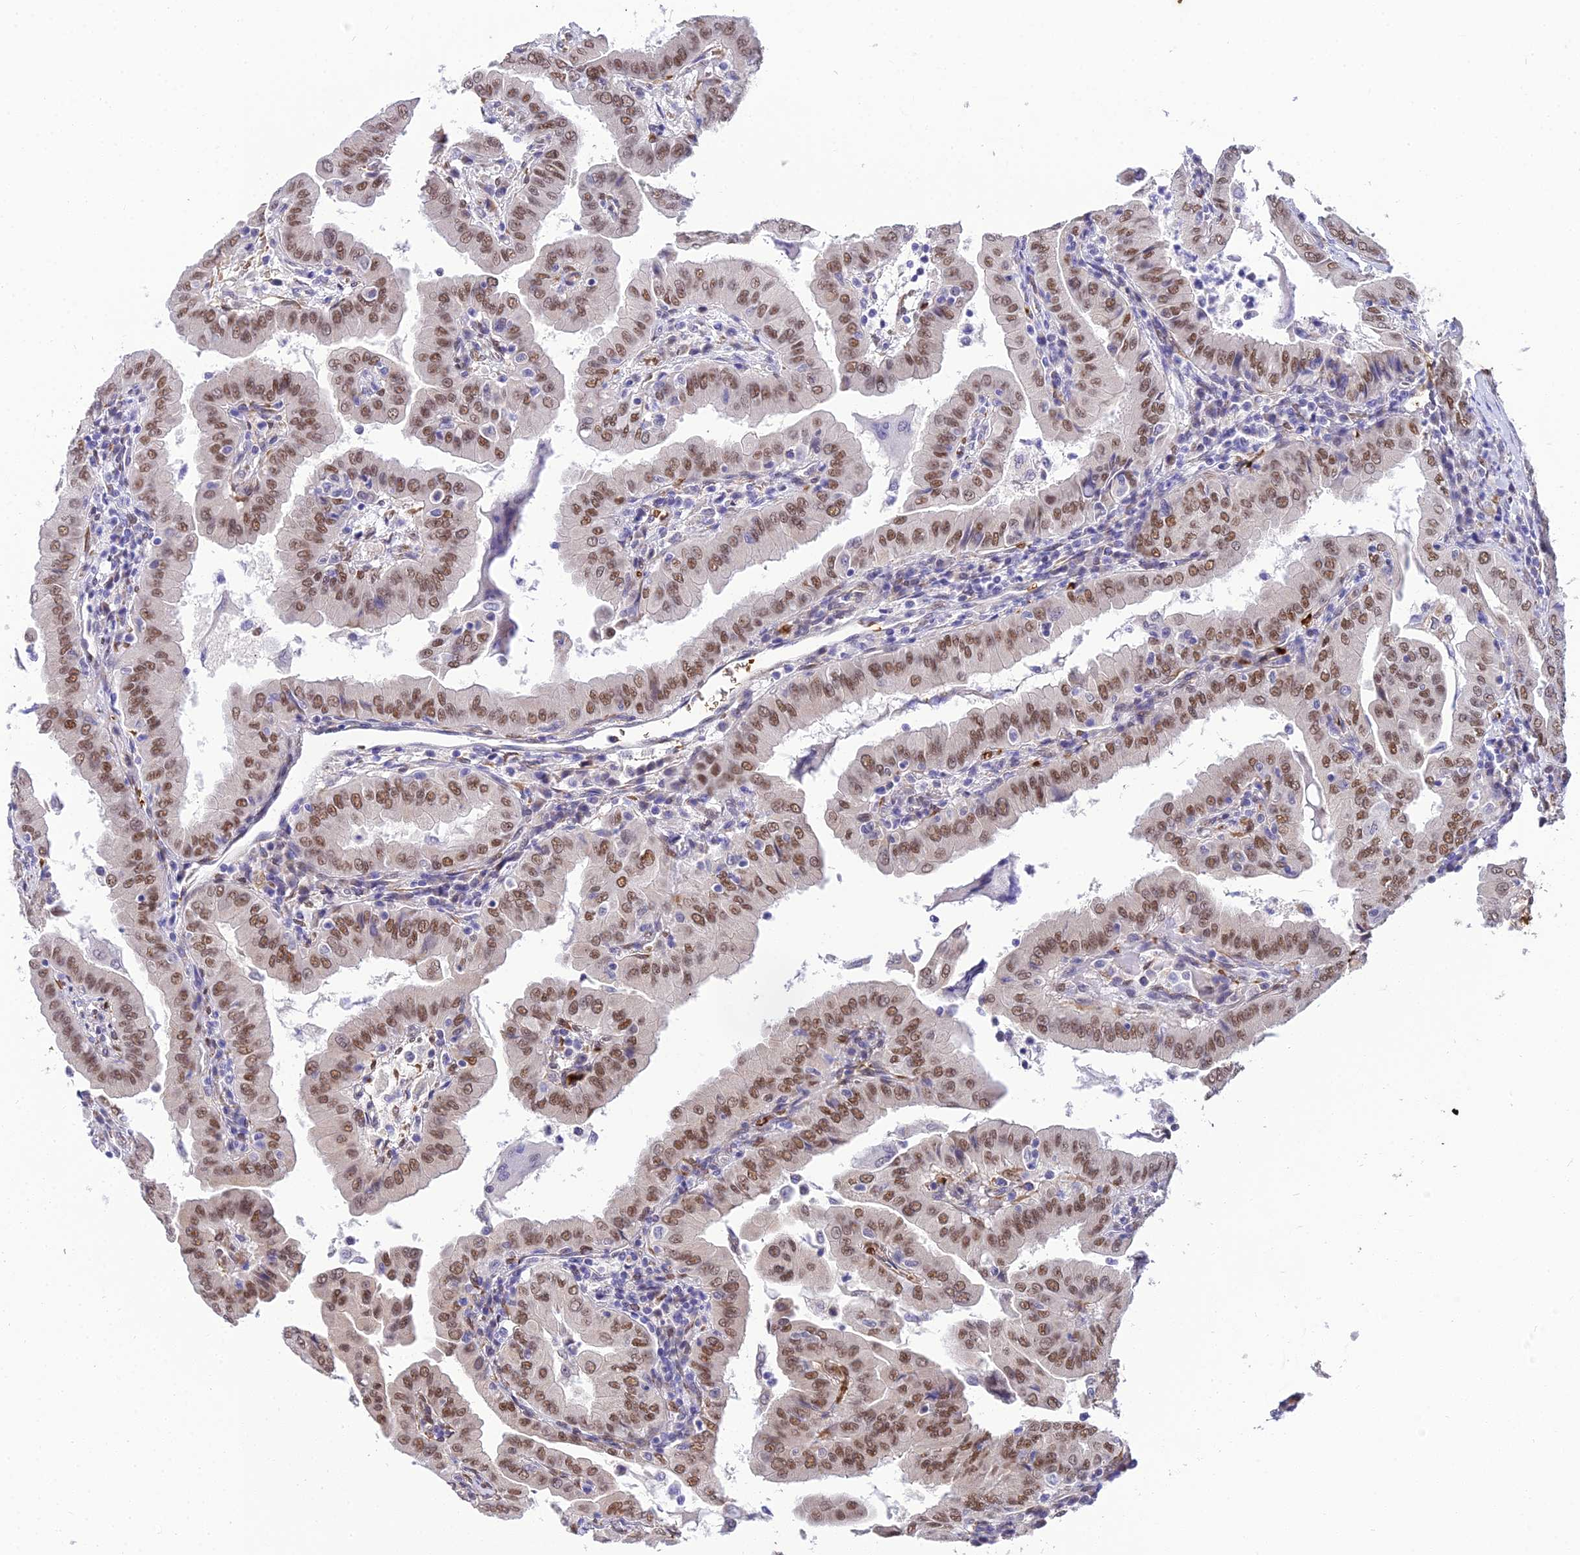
{"staining": {"intensity": "moderate", "quantity": ">75%", "location": "nuclear"}, "tissue": "thyroid cancer", "cell_type": "Tumor cells", "image_type": "cancer", "snomed": [{"axis": "morphology", "description": "Papillary adenocarcinoma, NOS"}, {"axis": "topography", "description": "Thyroid gland"}], "caption": "Tumor cells demonstrate medium levels of moderate nuclear positivity in approximately >75% of cells in thyroid cancer (papillary adenocarcinoma).", "gene": "BCL9", "patient": {"sex": "male", "age": 33}}